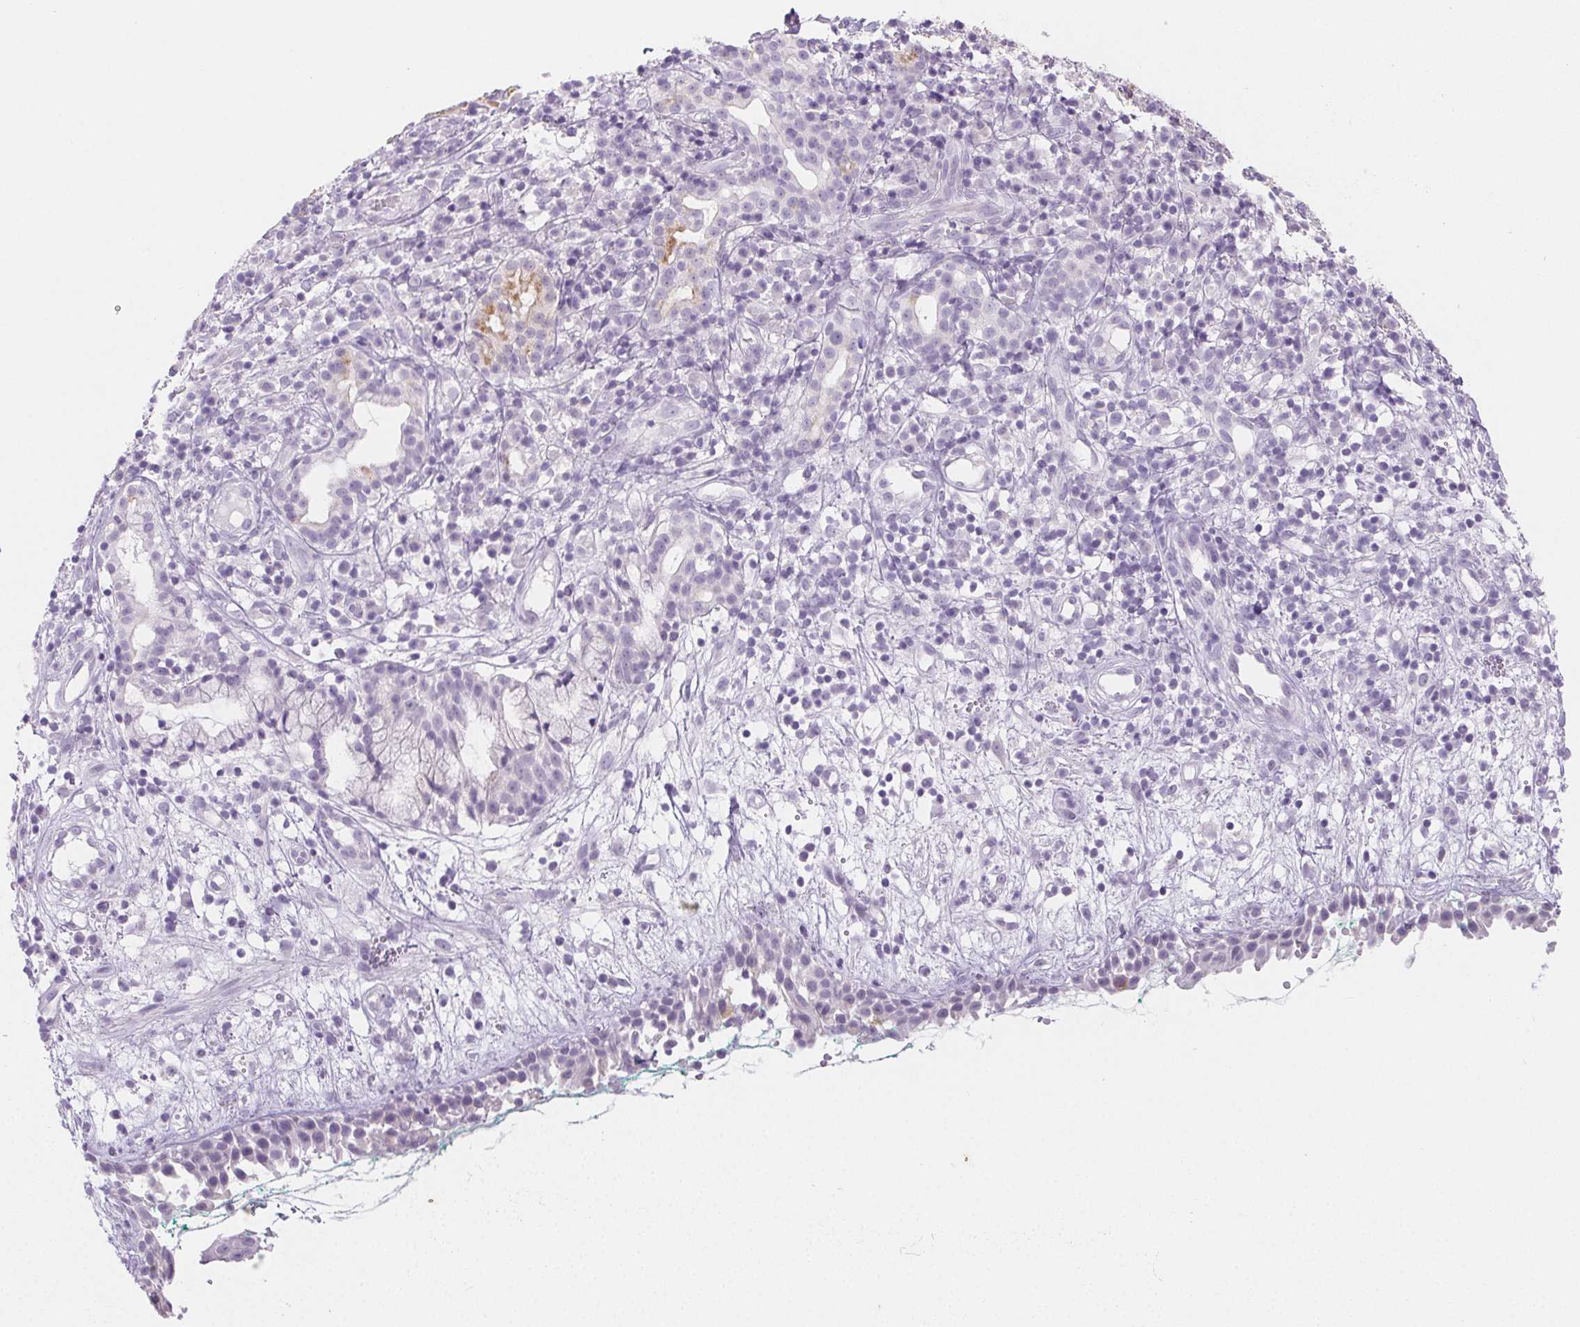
{"staining": {"intensity": "negative", "quantity": "none", "location": "none"}, "tissue": "nasopharynx", "cell_type": "Respiratory epithelial cells", "image_type": "normal", "snomed": [{"axis": "morphology", "description": "Normal tissue, NOS"}, {"axis": "morphology", "description": "Basal cell carcinoma"}, {"axis": "topography", "description": "Cartilage tissue"}, {"axis": "topography", "description": "Nasopharynx"}, {"axis": "topography", "description": "Oral tissue"}], "caption": "DAB (3,3'-diaminobenzidine) immunohistochemical staining of benign human nasopharynx displays no significant positivity in respiratory epithelial cells. (DAB immunohistochemistry (IHC) visualized using brightfield microscopy, high magnification).", "gene": "PI3", "patient": {"sex": "female", "age": 77}}